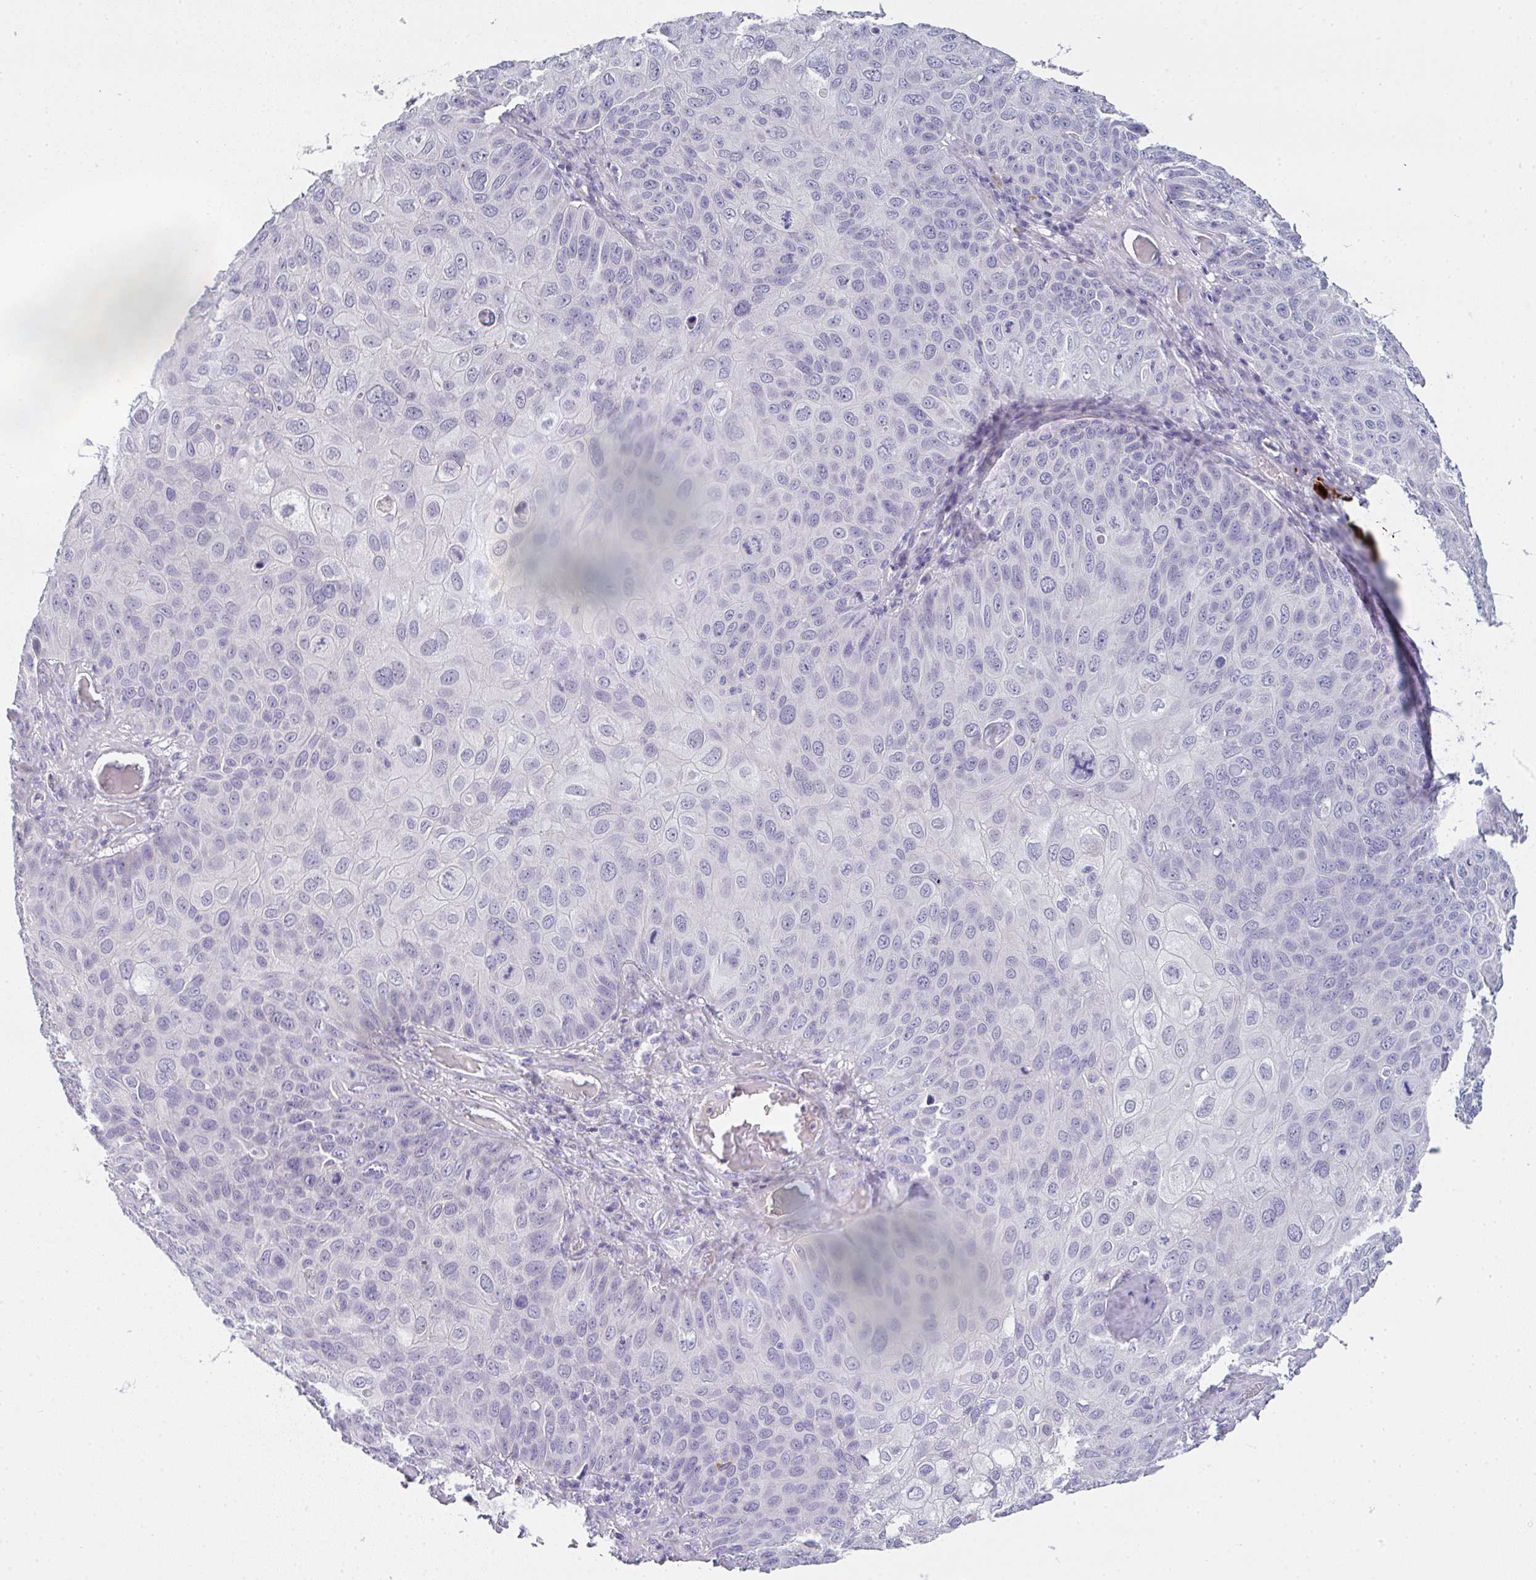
{"staining": {"intensity": "negative", "quantity": "none", "location": "none"}, "tissue": "skin cancer", "cell_type": "Tumor cells", "image_type": "cancer", "snomed": [{"axis": "morphology", "description": "Squamous cell carcinoma, NOS"}, {"axis": "topography", "description": "Skin"}], "caption": "IHC of squamous cell carcinoma (skin) demonstrates no positivity in tumor cells. (DAB (3,3'-diaminobenzidine) IHC visualized using brightfield microscopy, high magnification).", "gene": "CACNA1S", "patient": {"sex": "male", "age": 87}}